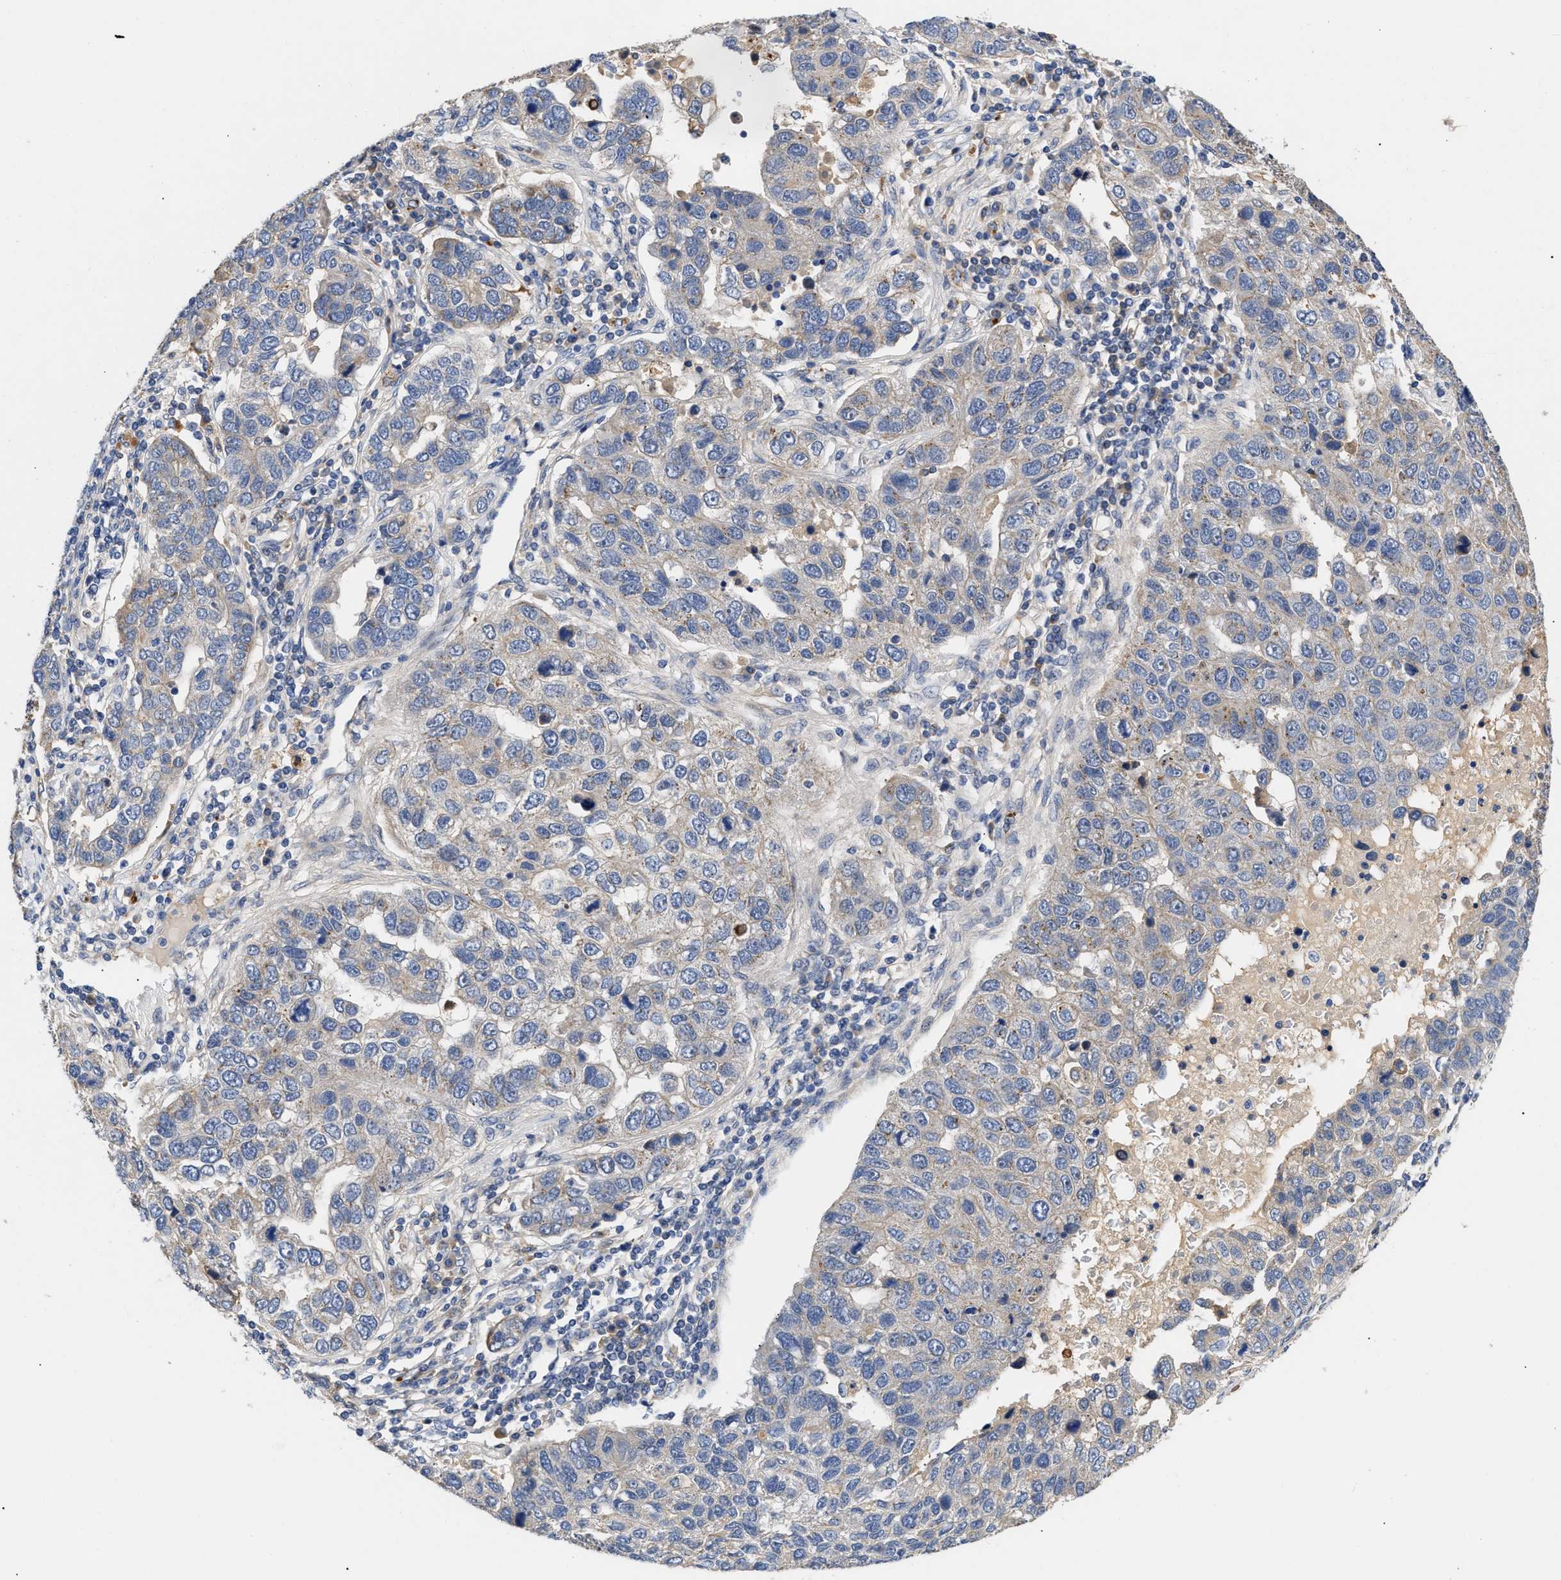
{"staining": {"intensity": "weak", "quantity": "<25%", "location": "cytoplasmic/membranous"}, "tissue": "pancreatic cancer", "cell_type": "Tumor cells", "image_type": "cancer", "snomed": [{"axis": "morphology", "description": "Adenocarcinoma, NOS"}, {"axis": "topography", "description": "Pancreas"}], "caption": "The photomicrograph exhibits no significant staining in tumor cells of pancreatic cancer (adenocarcinoma).", "gene": "CCDC146", "patient": {"sex": "female", "age": 61}}